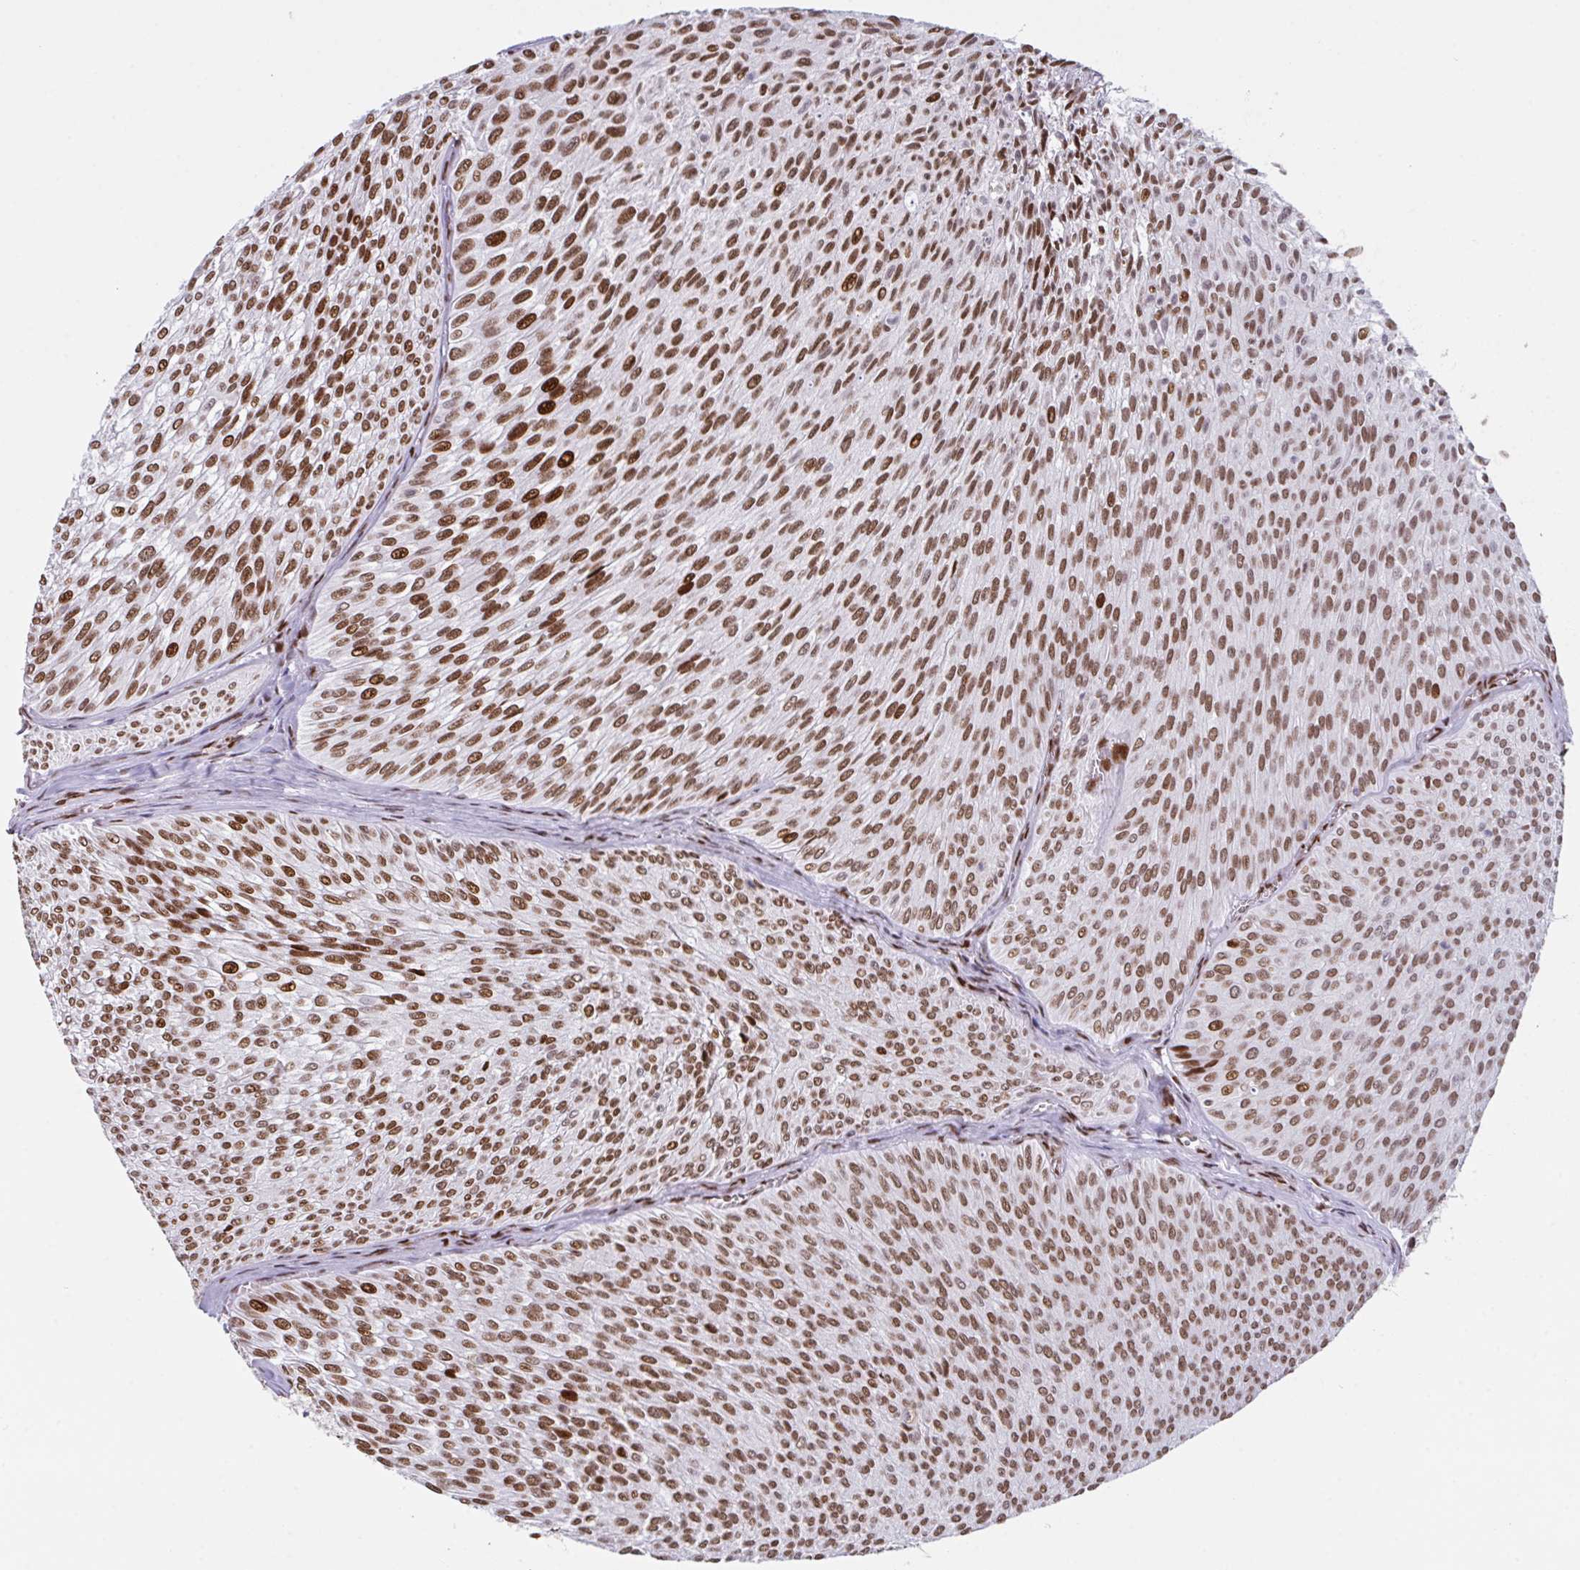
{"staining": {"intensity": "moderate", "quantity": ">75%", "location": "nuclear"}, "tissue": "urothelial cancer", "cell_type": "Tumor cells", "image_type": "cancer", "snomed": [{"axis": "morphology", "description": "Urothelial carcinoma, Low grade"}, {"axis": "topography", "description": "Urinary bladder"}], "caption": "Human urothelial cancer stained with a protein marker exhibits moderate staining in tumor cells.", "gene": "CLP1", "patient": {"sex": "male", "age": 91}}